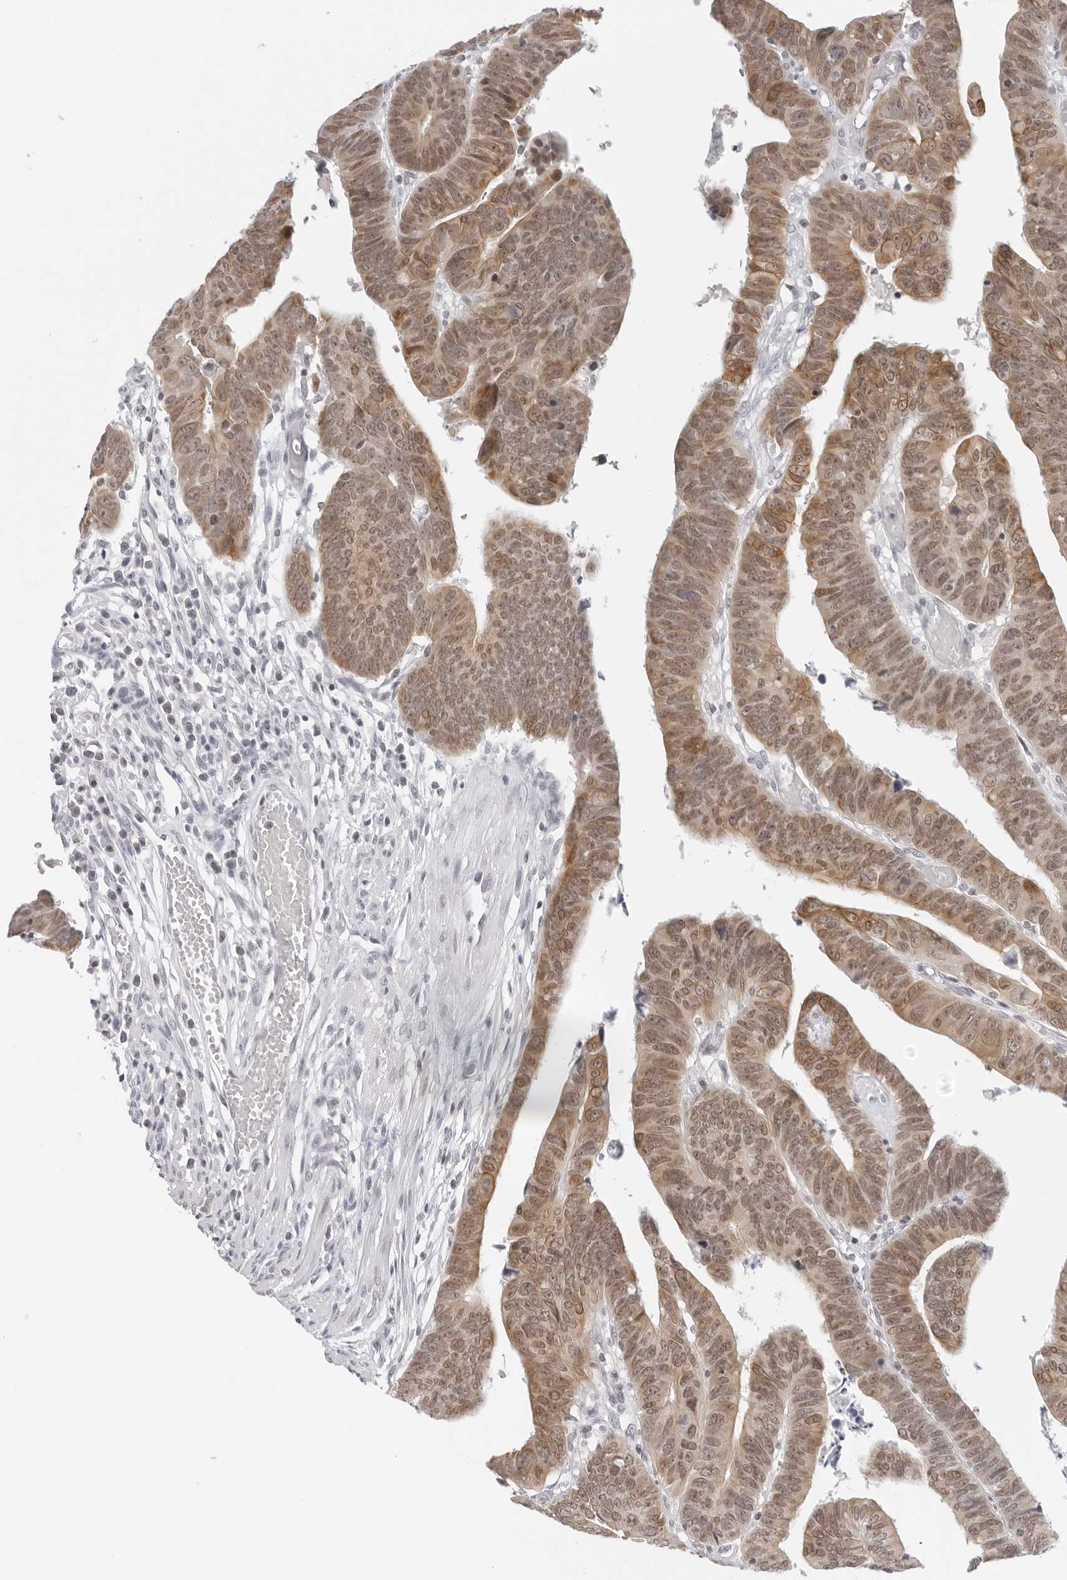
{"staining": {"intensity": "moderate", "quantity": ">75%", "location": "cytoplasmic/membranous,nuclear"}, "tissue": "colorectal cancer", "cell_type": "Tumor cells", "image_type": "cancer", "snomed": [{"axis": "morphology", "description": "Adenocarcinoma, NOS"}, {"axis": "topography", "description": "Rectum"}], "caption": "Human colorectal adenocarcinoma stained for a protein (brown) reveals moderate cytoplasmic/membranous and nuclear positive positivity in about >75% of tumor cells.", "gene": "FLG2", "patient": {"sex": "female", "age": 65}}